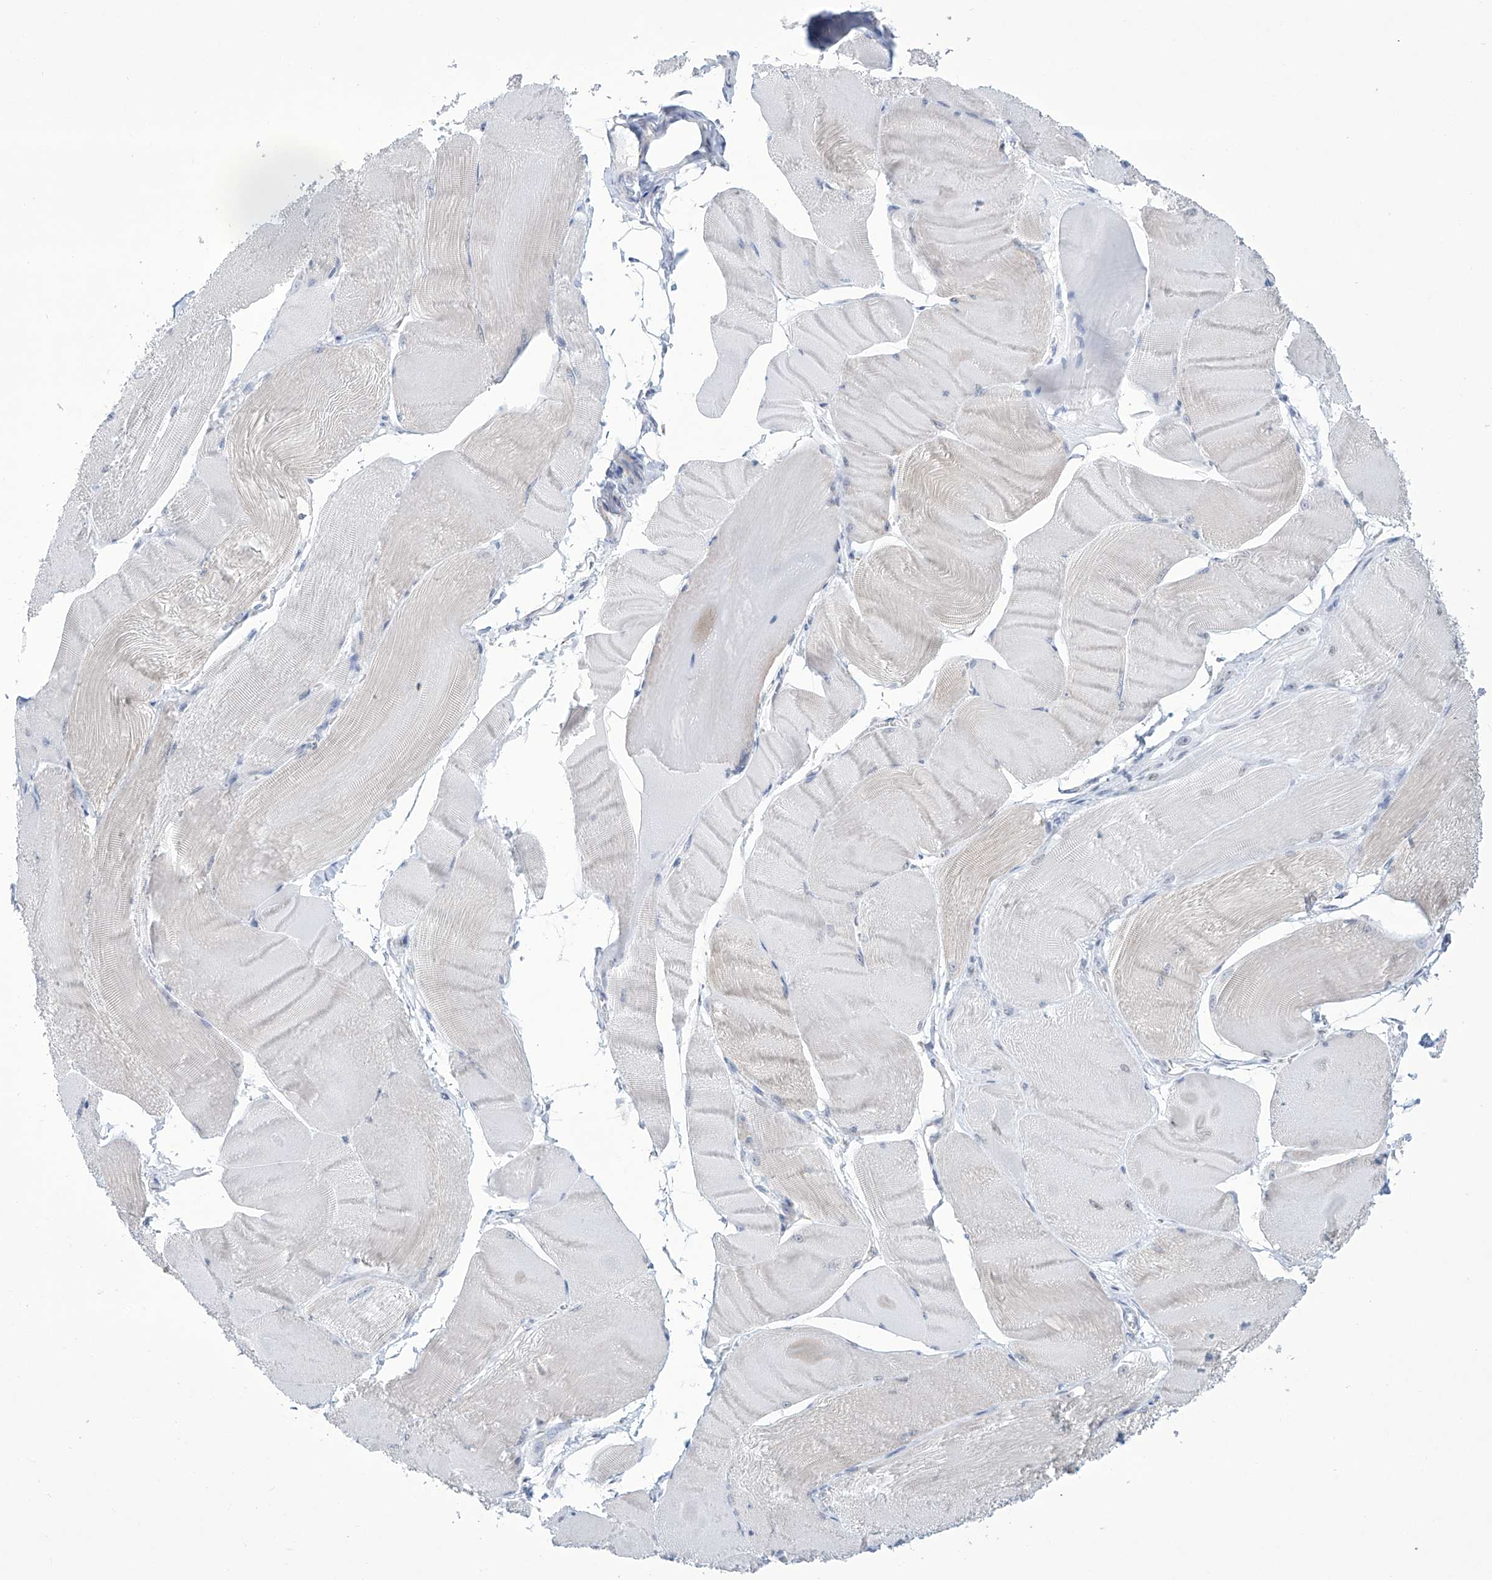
{"staining": {"intensity": "negative", "quantity": "none", "location": "none"}, "tissue": "skeletal muscle", "cell_type": "Myocytes", "image_type": "normal", "snomed": [{"axis": "morphology", "description": "Normal tissue, NOS"}, {"axis": "morphology", "description": "Basal cell carcinoma"}, {"axis": "topography", "description": "Skeletal muscle"}], "caption": "This is an immunohistochemistry histopathology image of benign human skeletal muscle. There is no expression in myocytes.", "gene": "ALDH6A1", "patient": {"sex": "female", "age": 64}}